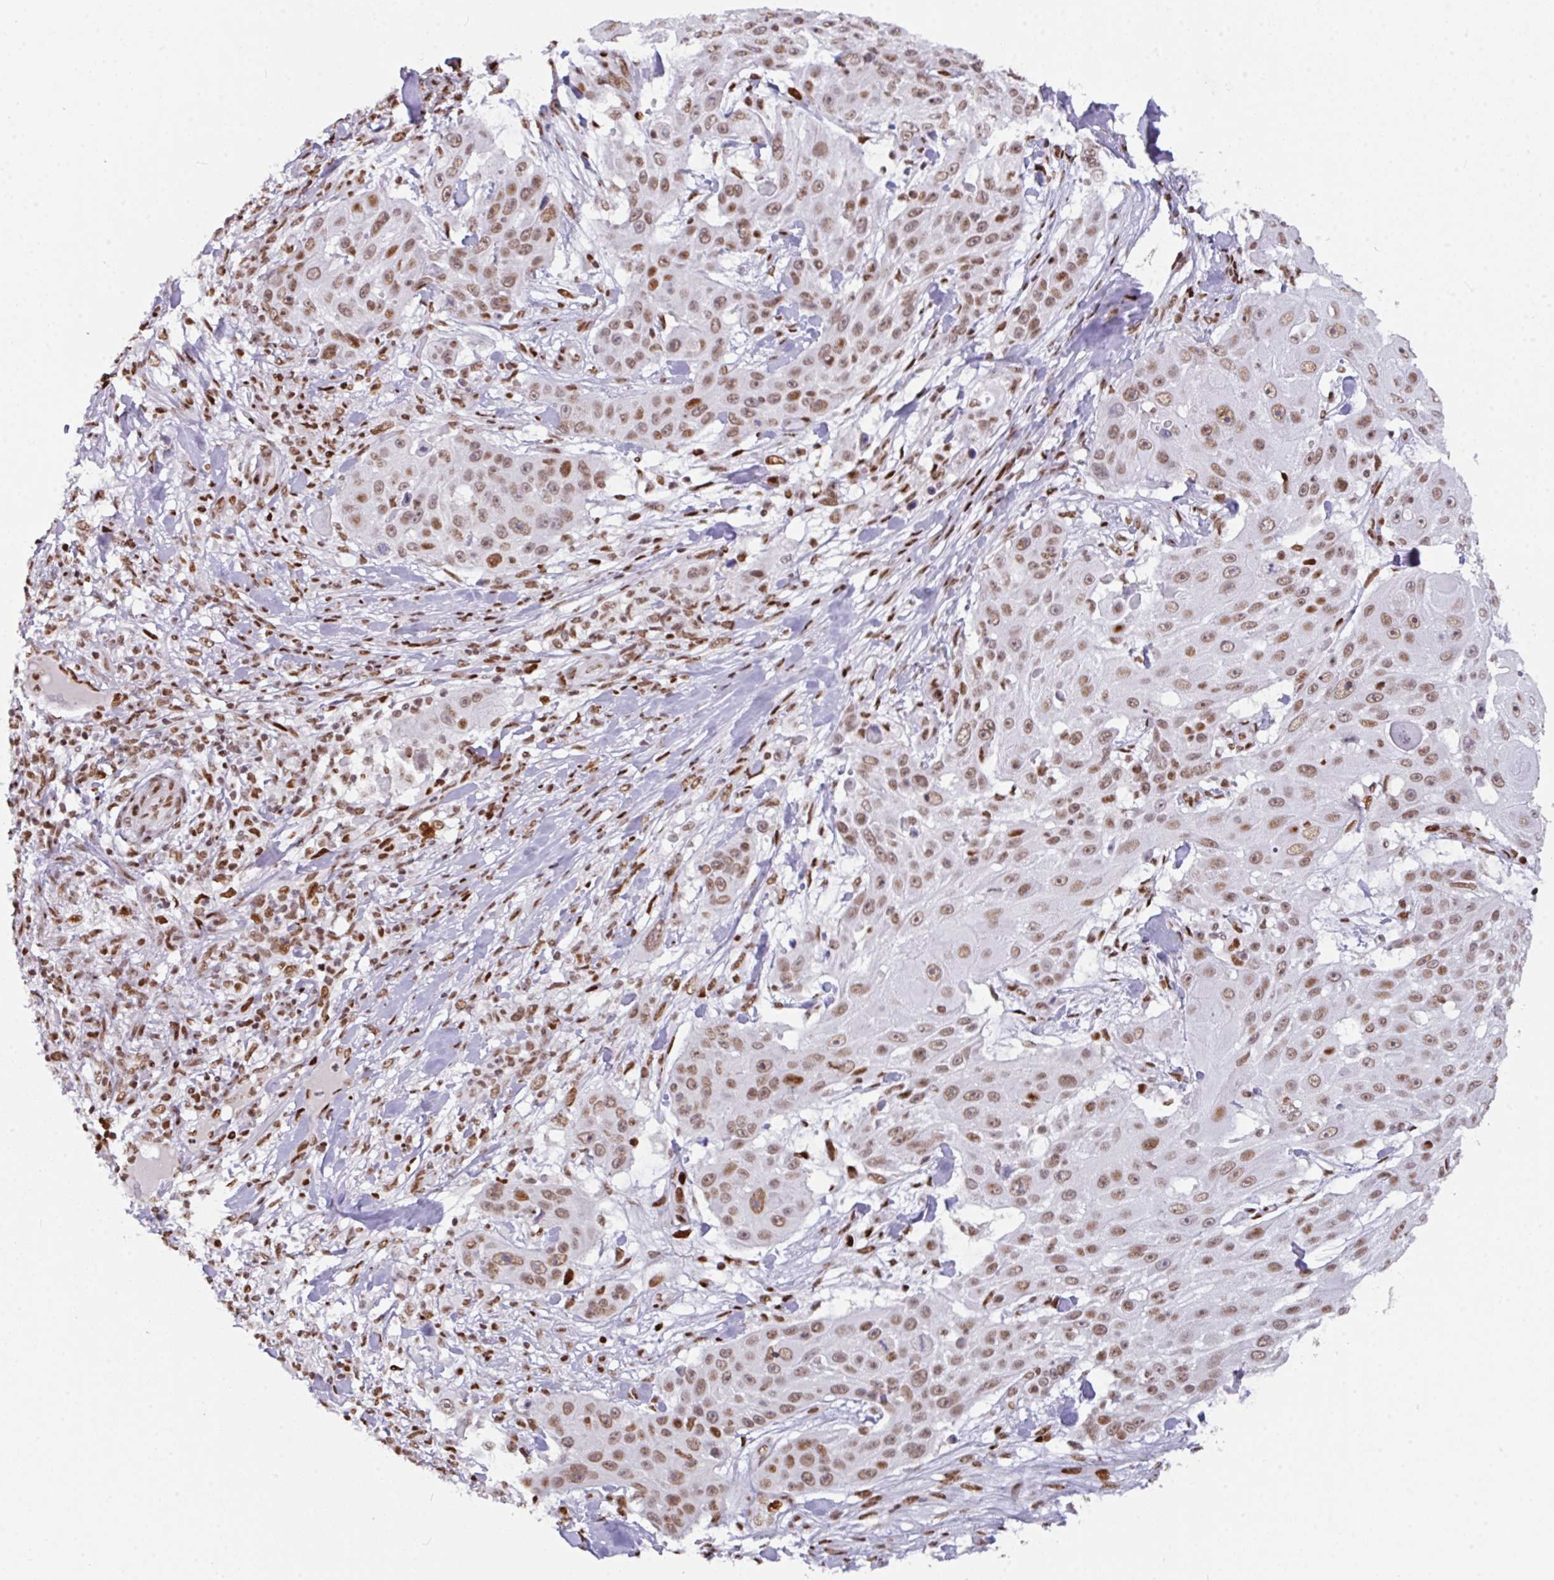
{"staining": {"intensity": "moderate", "quantity": ">75%", "location": "nuclear"}, "tissue": "skin cancer", "cell_type": "Tumor cells", "image_type": "cancer", "snomed": [{"axis": "morphology", "description": "Squamous cell carcinoma, NOS"}, {"axis": "topography", "description": "Skin"}], "caption": "Skin cancer stained for a protein (brown) reveals moderate nuclear positive staining in approximately >75% of tumor cells.", "gene": "CLP1", "patient": {"sex": "female", "age": 86}}